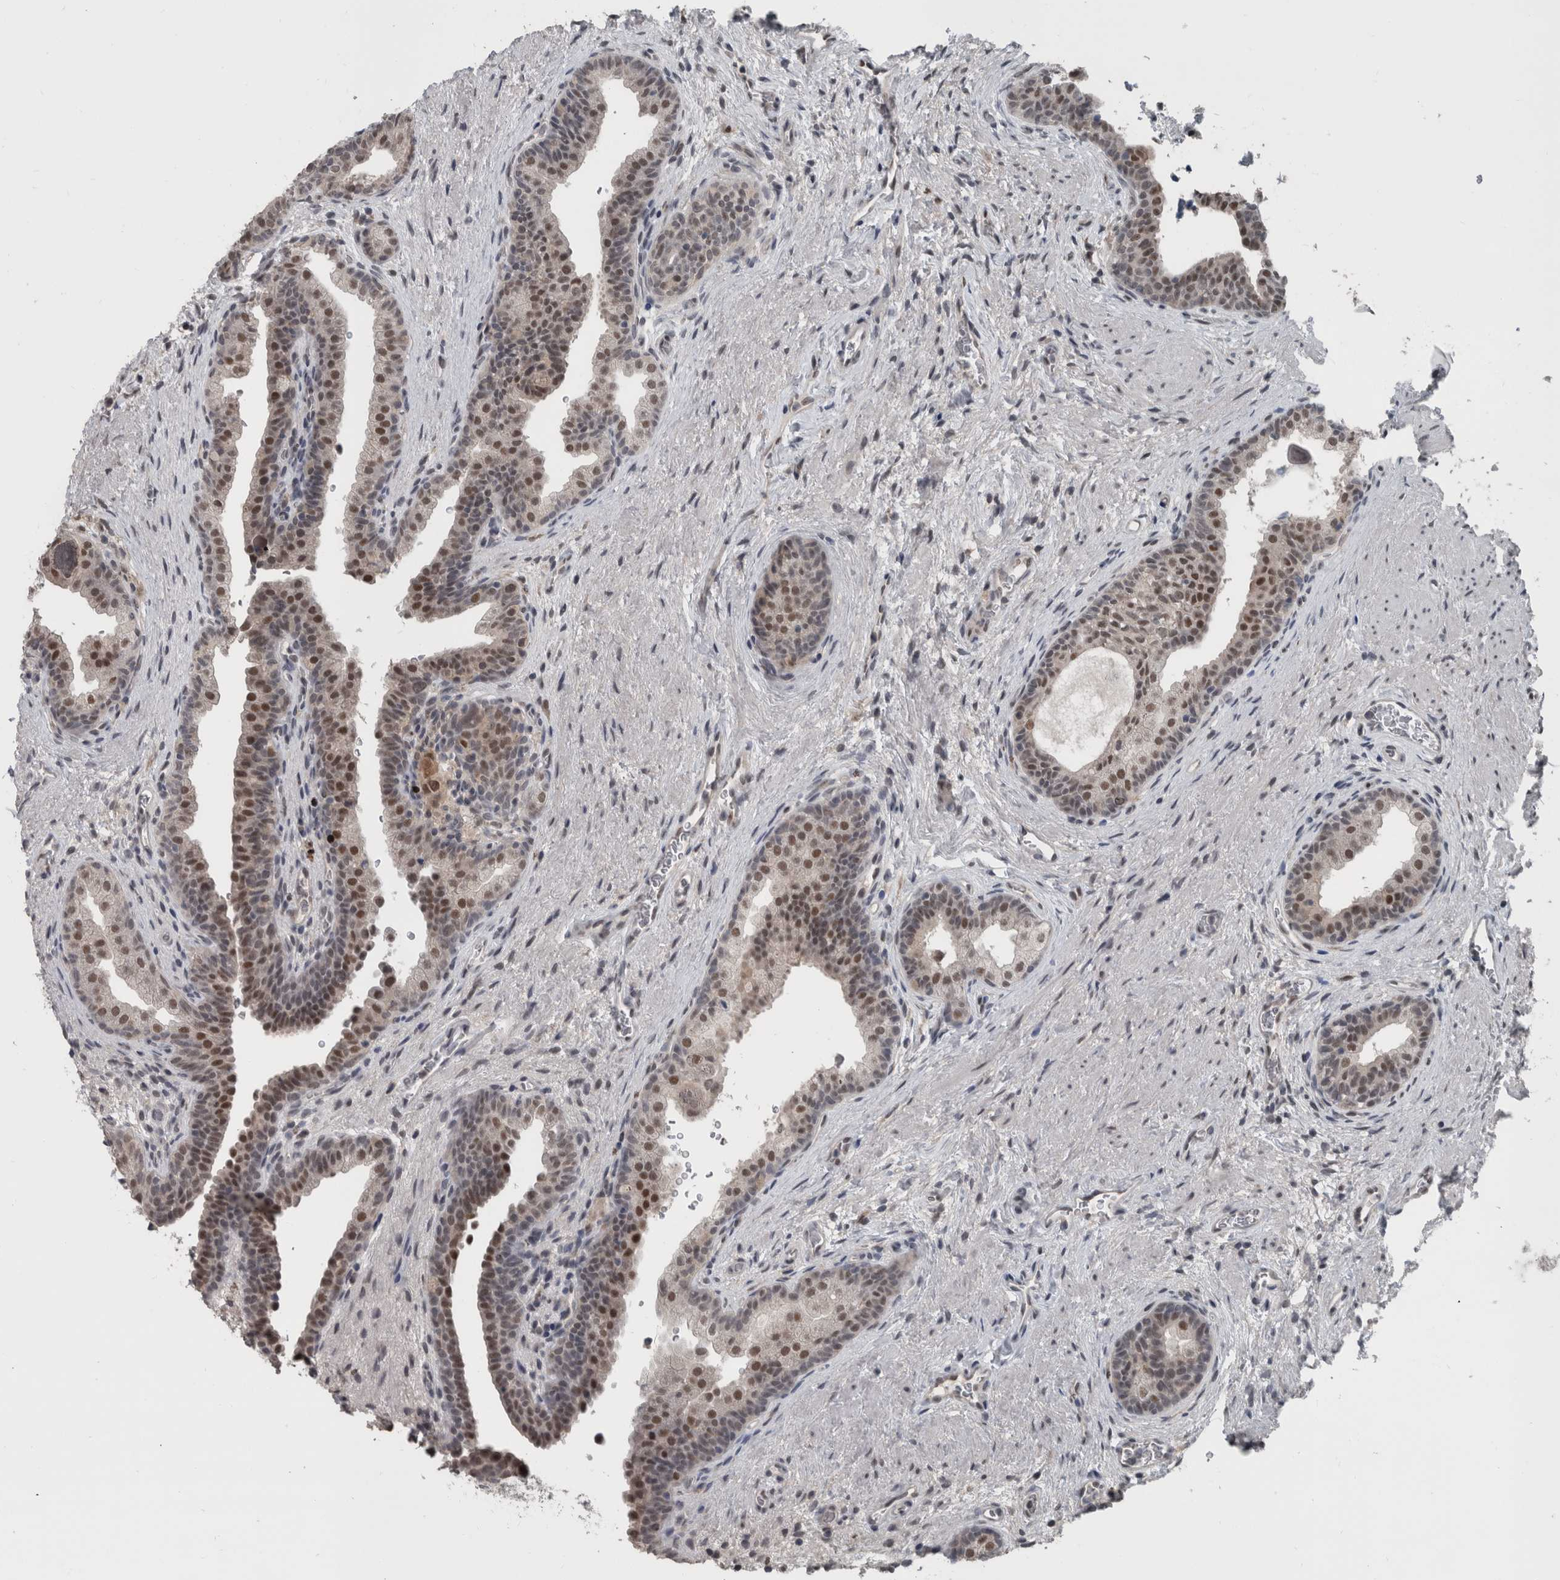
{"staining": {"intensity": "moderate", "quantity": "25%-75%", "location": "nuclear"}, "tissue": "prostate", "cell_type": "Glandular cells", "image_type": "normal", "snomed": [{"axis": "morphology", "description": "Normal tissue, NOS"}, {"axis": "topography", "description": "Prostate"}], "caption": "A histopathology image showing moderate nuclear positivity in approximately 25%-75% of glandular cells in benign prostate, as visualized by brown immunohistochemical staining.", "gene": "ZBTB21", "patient": {"sex": "male", "age": 48}}